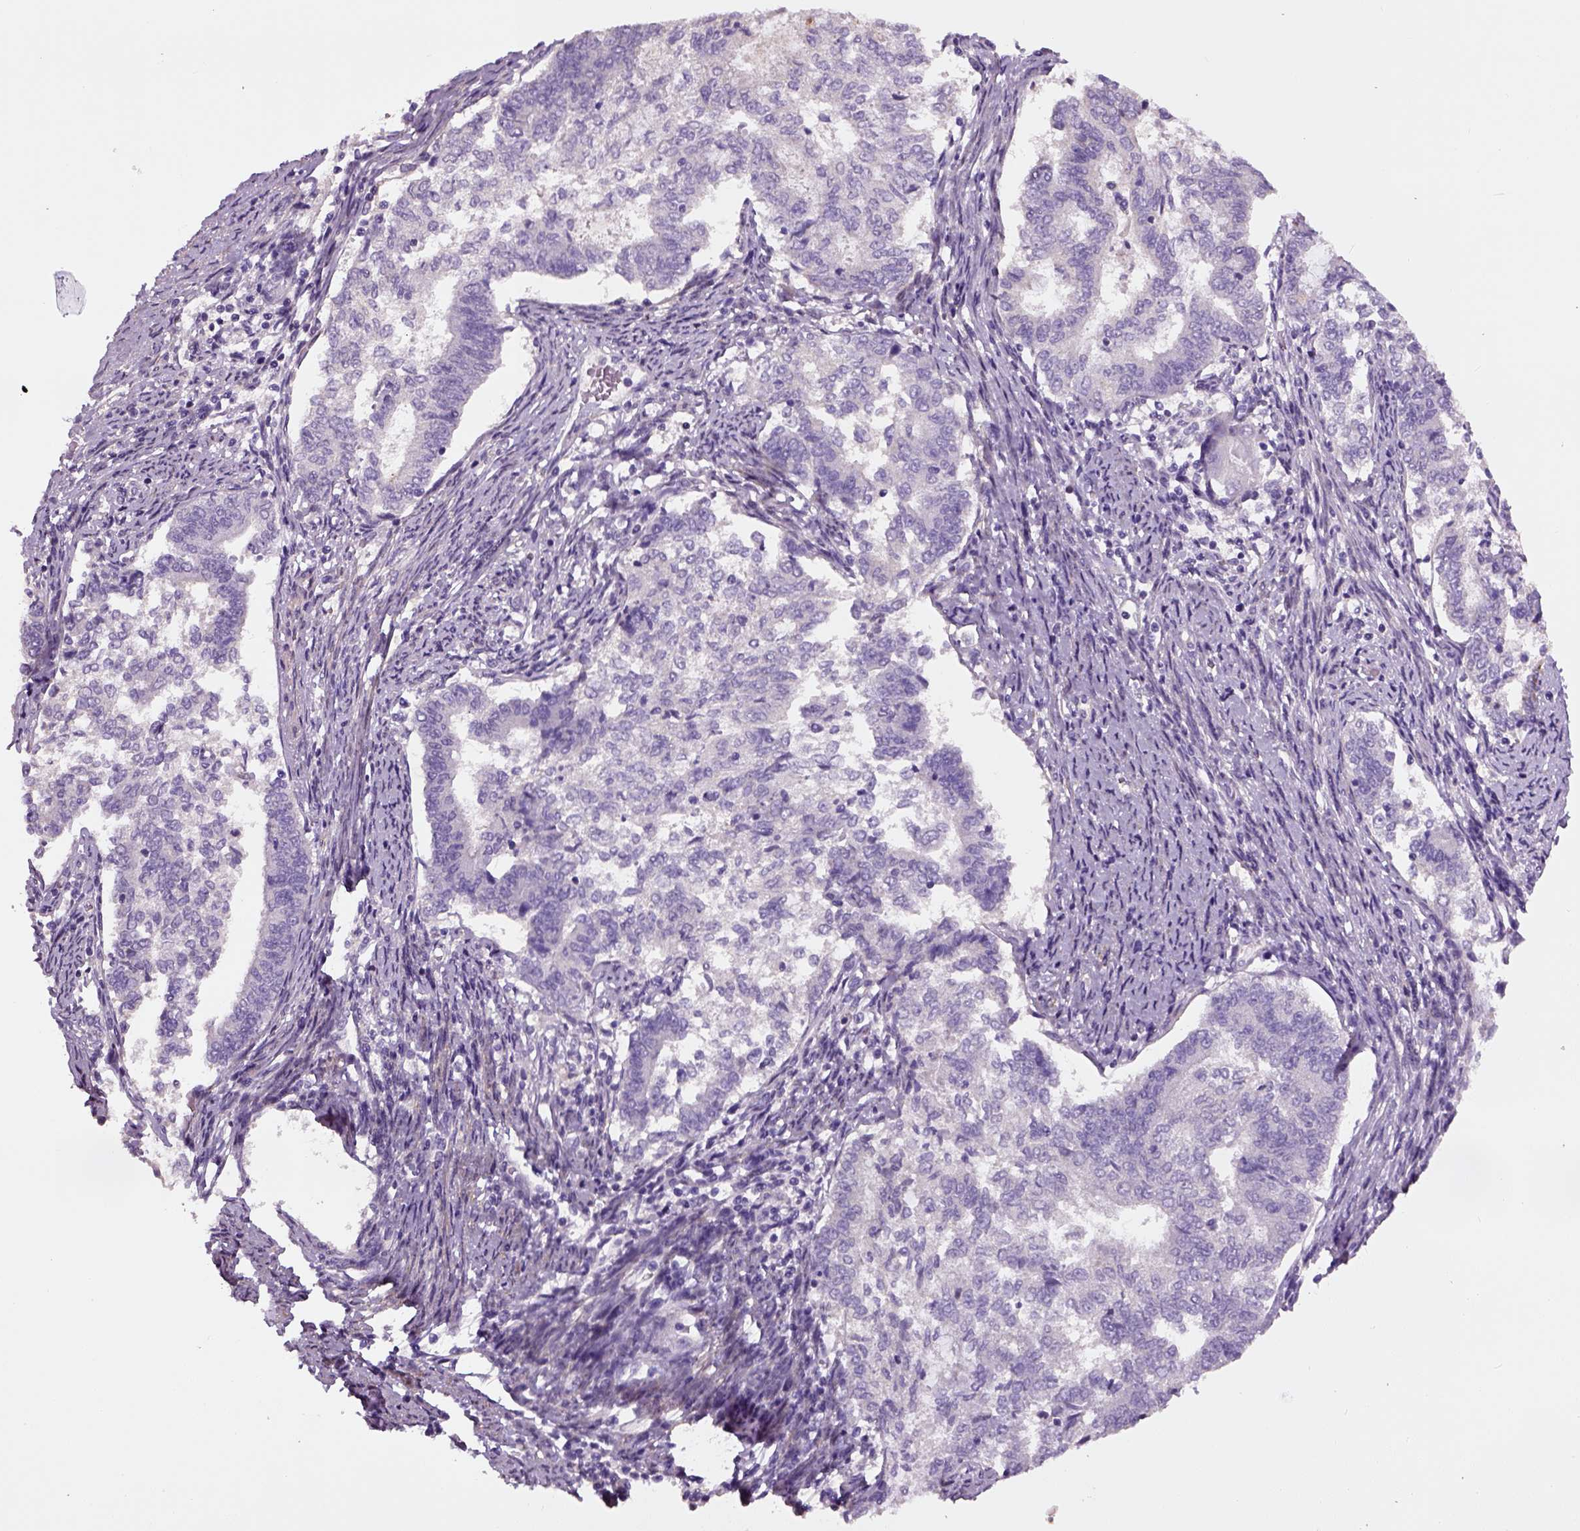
{"staining": {"intensity": "negative", "quantity": "none", "location": "none"}, "tissue": "endometrial cancer", "cell_type": "Tumor cells", "image_type": "cancer", "snomed": [{"axis": "morphology", "description": "Adenocarcinoma, NOS"}, {"axis": "topography", "description": "Endometrium"}], "caption": "The image reveals no significant staining in tumor cells of endometrial cancer.", "gene": "ELOVL3", "patient": {"sex": "female", "age": 65}}